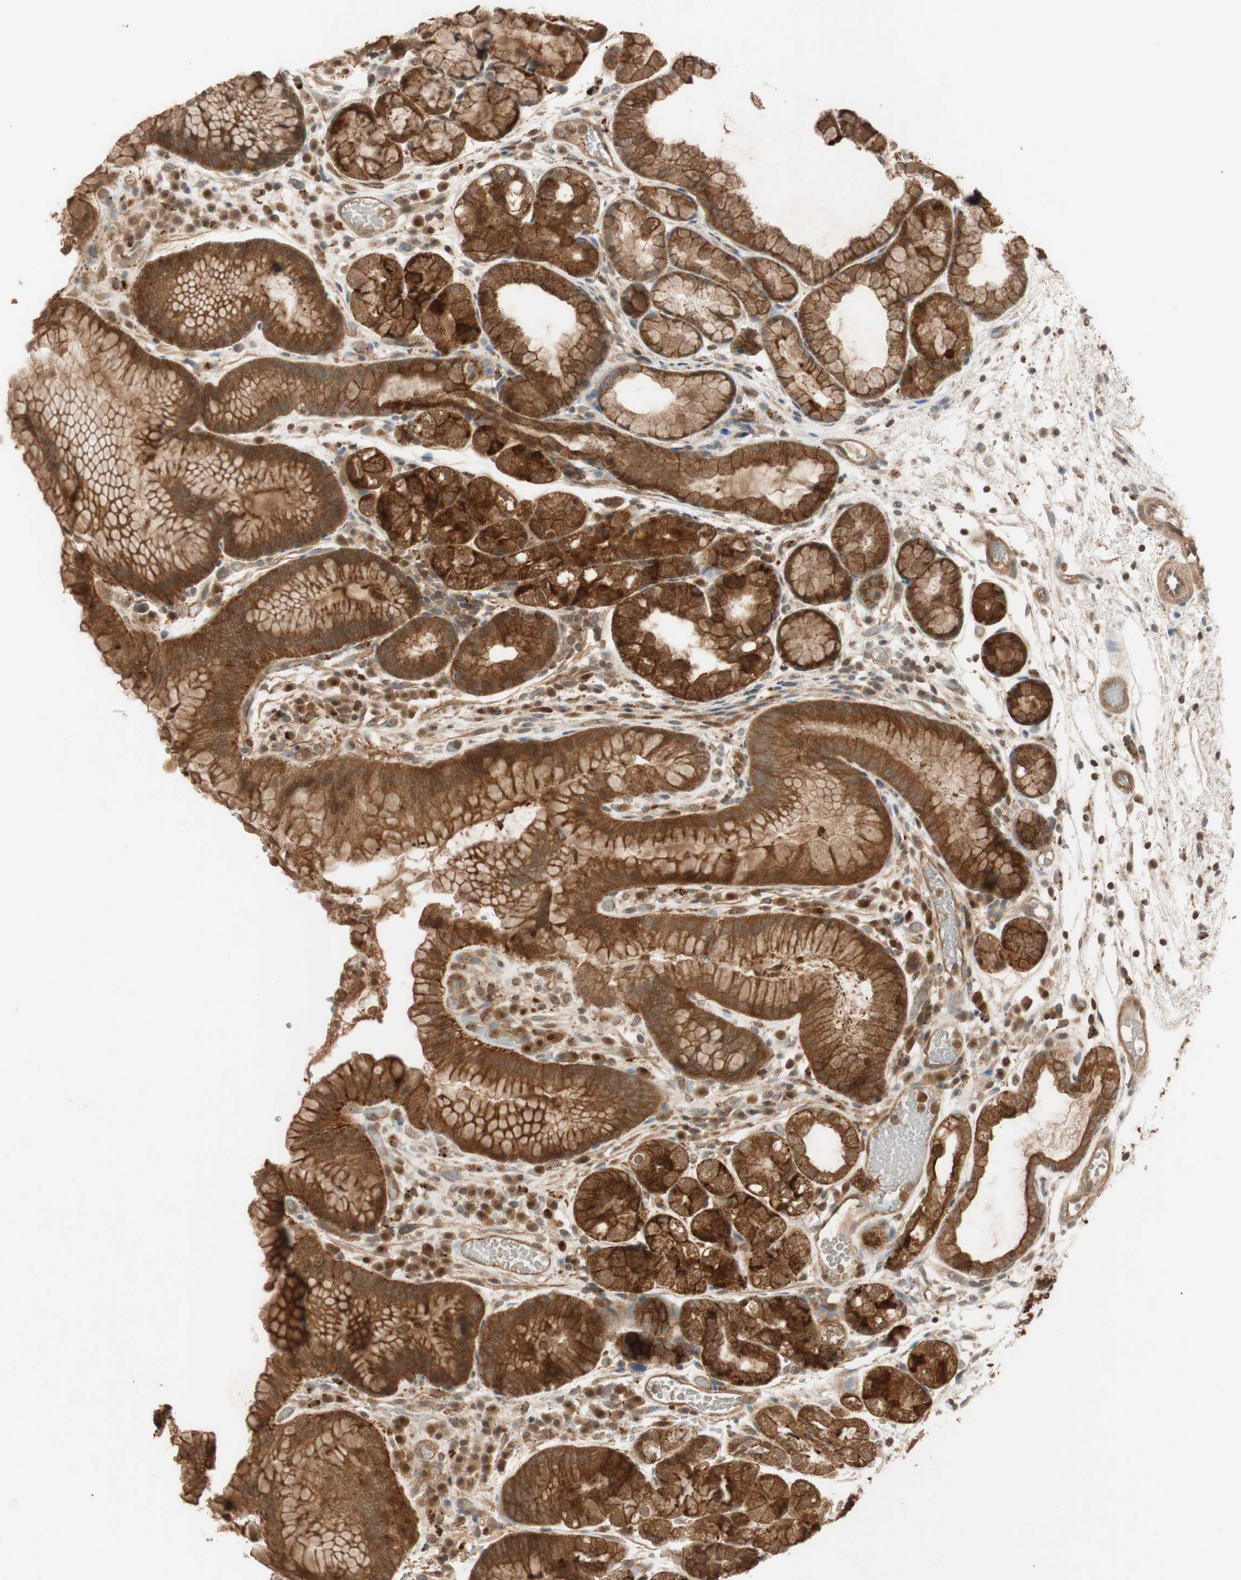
{"staining": {"intensity": "strong", "quantity": ">75%", "location": "cytoplasmic/membranous"}, "tissue": "stomach", "cell_type": "Glandular cells", "image_type": "normal", "snomed": [{"axis": "morphology", "description": "Normal tissue, NOS"}, {"axis": "topography", "description": "Stomach, upper"}], "caption": "Protein expression analysis of benign stomach shows strong cytoplasmic/membranous staining in about >75% of glandular cells. The protein of interest is stained brown, and the nuclei are stained in blue (DAB IHC with brightfield microscopy, high magnification).", "gene": "EPHA8", "patient": {"sex": "male", "age": 72}}